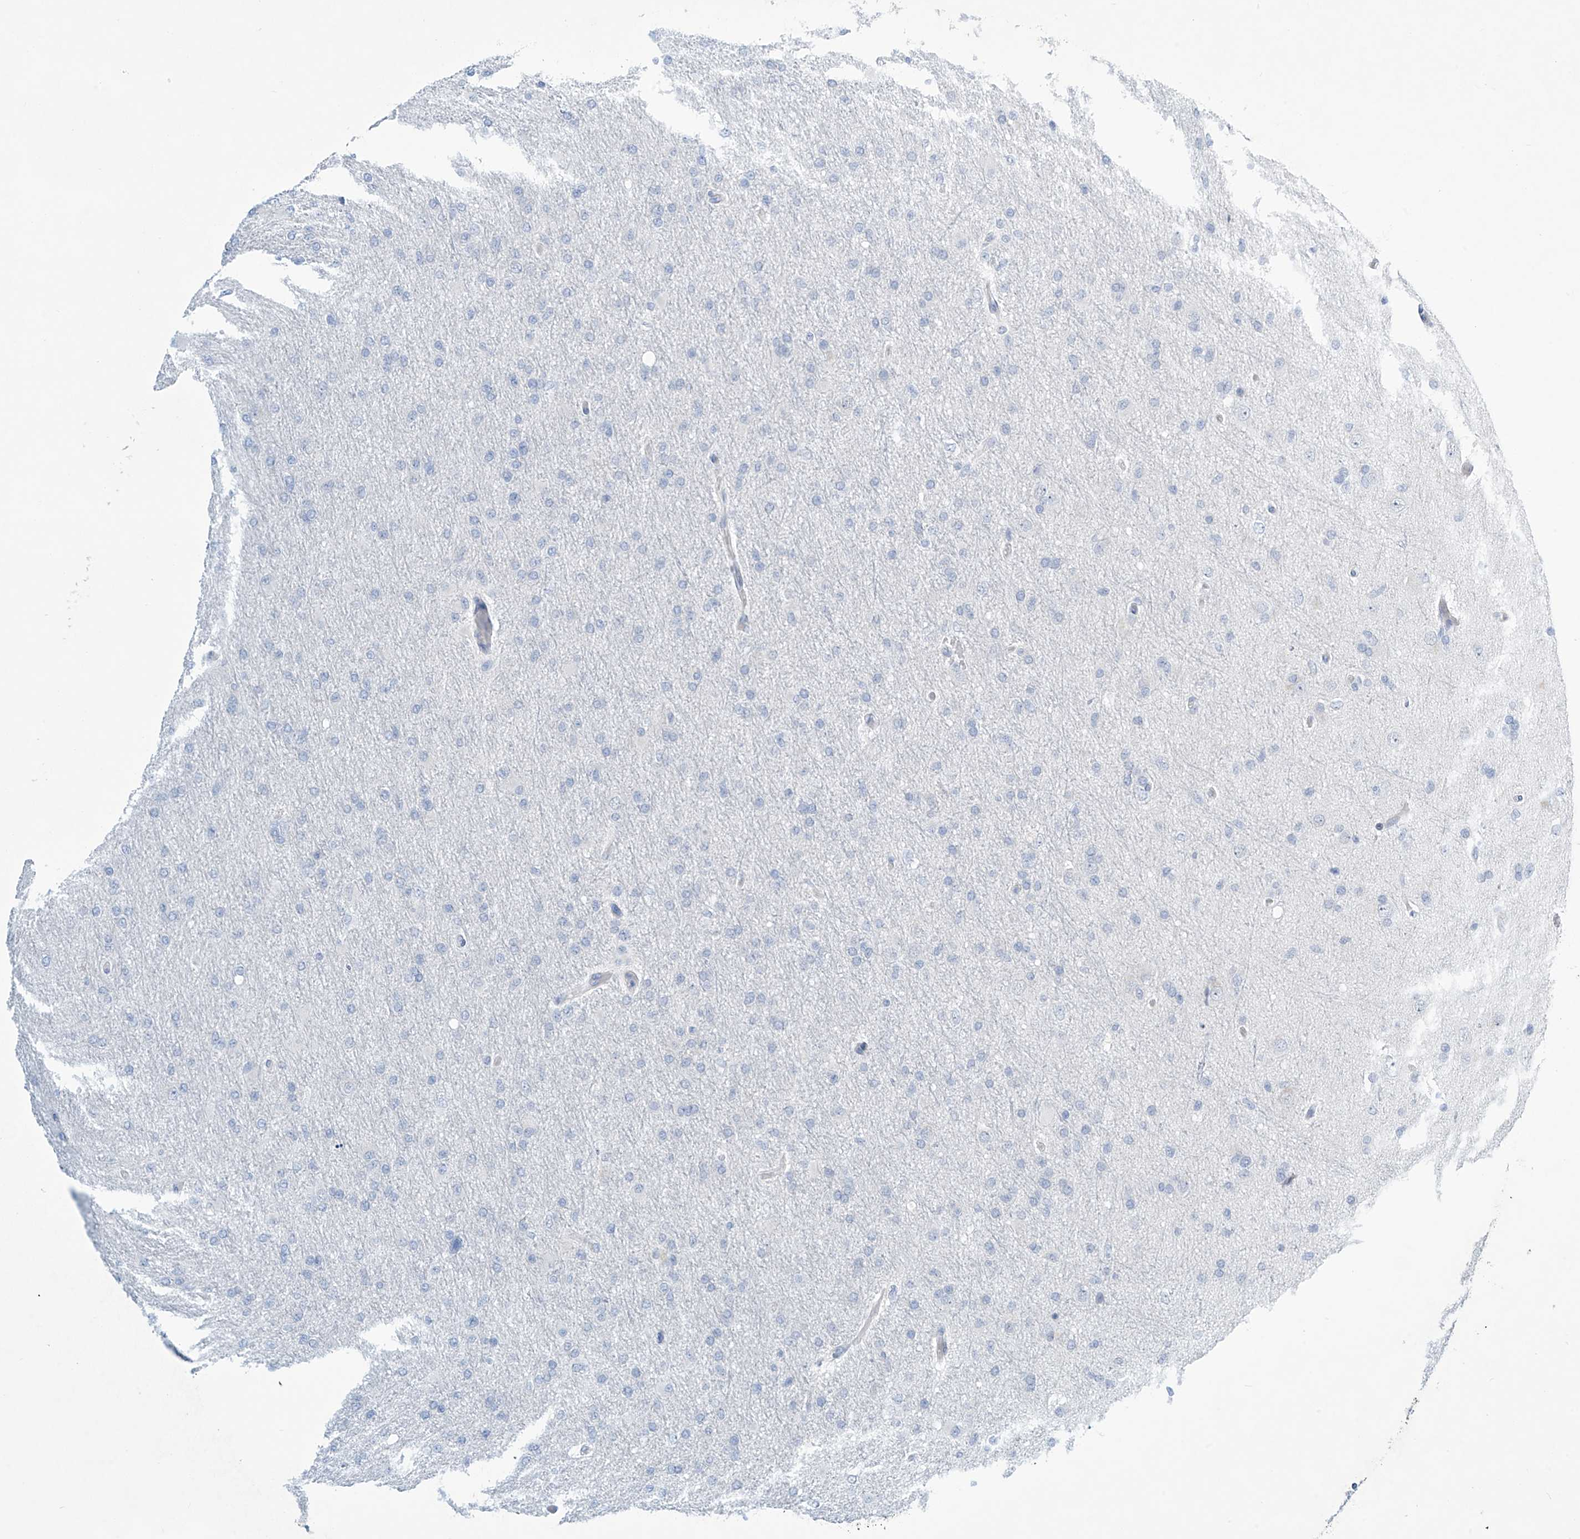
{"staining": {"intensity": "negative", "quantity": "none", "location": "none"}, "tissue": "glioma", "cell_type": "Tumor cells", "image_type": "cancer", "snomed": [{"axis": "morphology", "description": "Glioma, malignant, High grade"}, {"axis": "topography", "description": "Cerebral cortex"}], "caption": "High magnification brightfield microscopy of glioma stained with DAB (3,3'-diaminobenzidine) (brown) and counterstained with hematoxylin (blue): tumor cells show no significant staining.", "gene": "SLC35A5", "patient": {"sex": "female", "age": 36}}